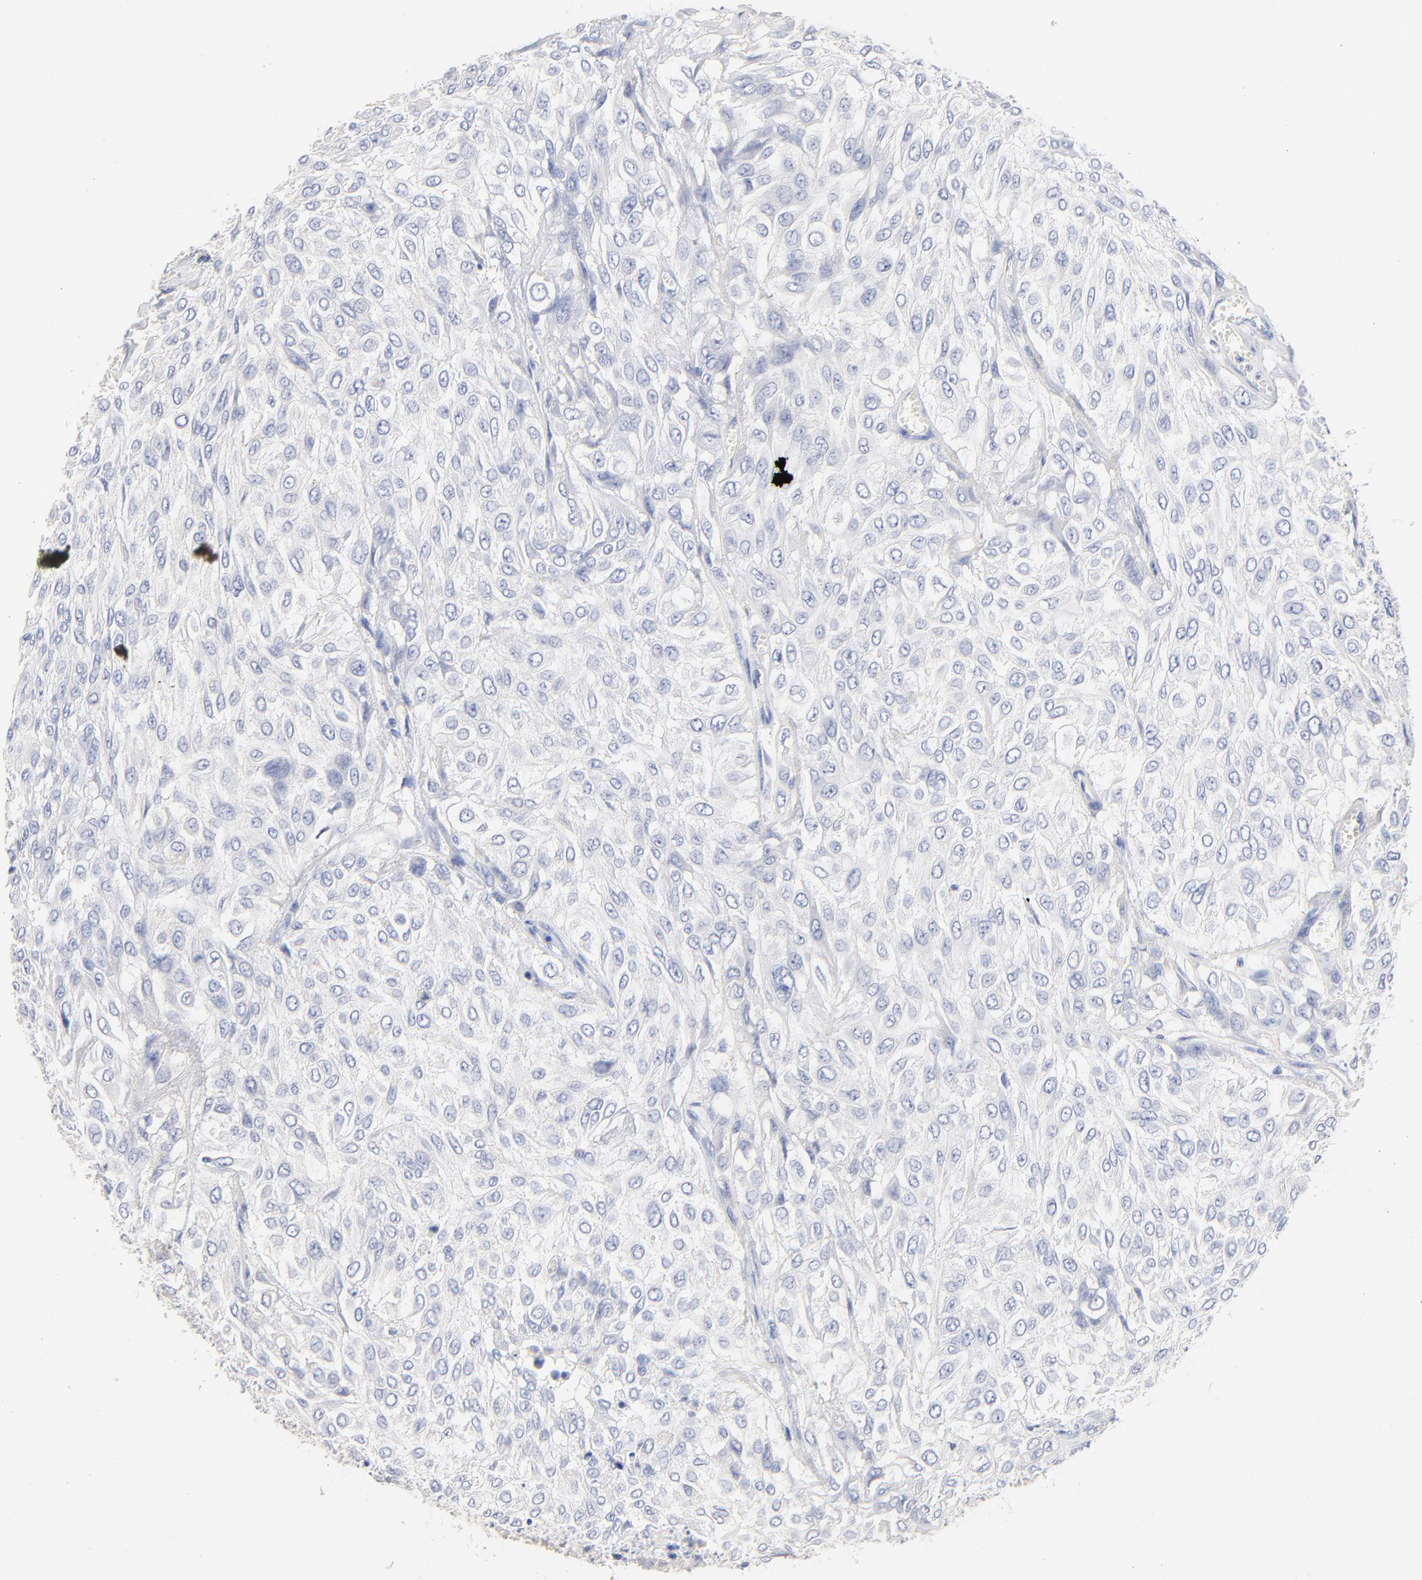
{"staining": {"intensity": "negative", "quantity": "none", "location": "none"}, "tissue": "urothelial cancer", "cell_type": "Tumor cells", "image_type": "cancer", "snomed": [{"axis": "morphology", "description": "Urothelial carcinoma, High grade"}, {"axis": "topography", "description": "Urinary bladder"}], "caption": "A micrograph of human urothelial cancer is negative for staining in tumor cells.", "gene": "CPS1", "patient": {"sex": "male", "age": 57}}